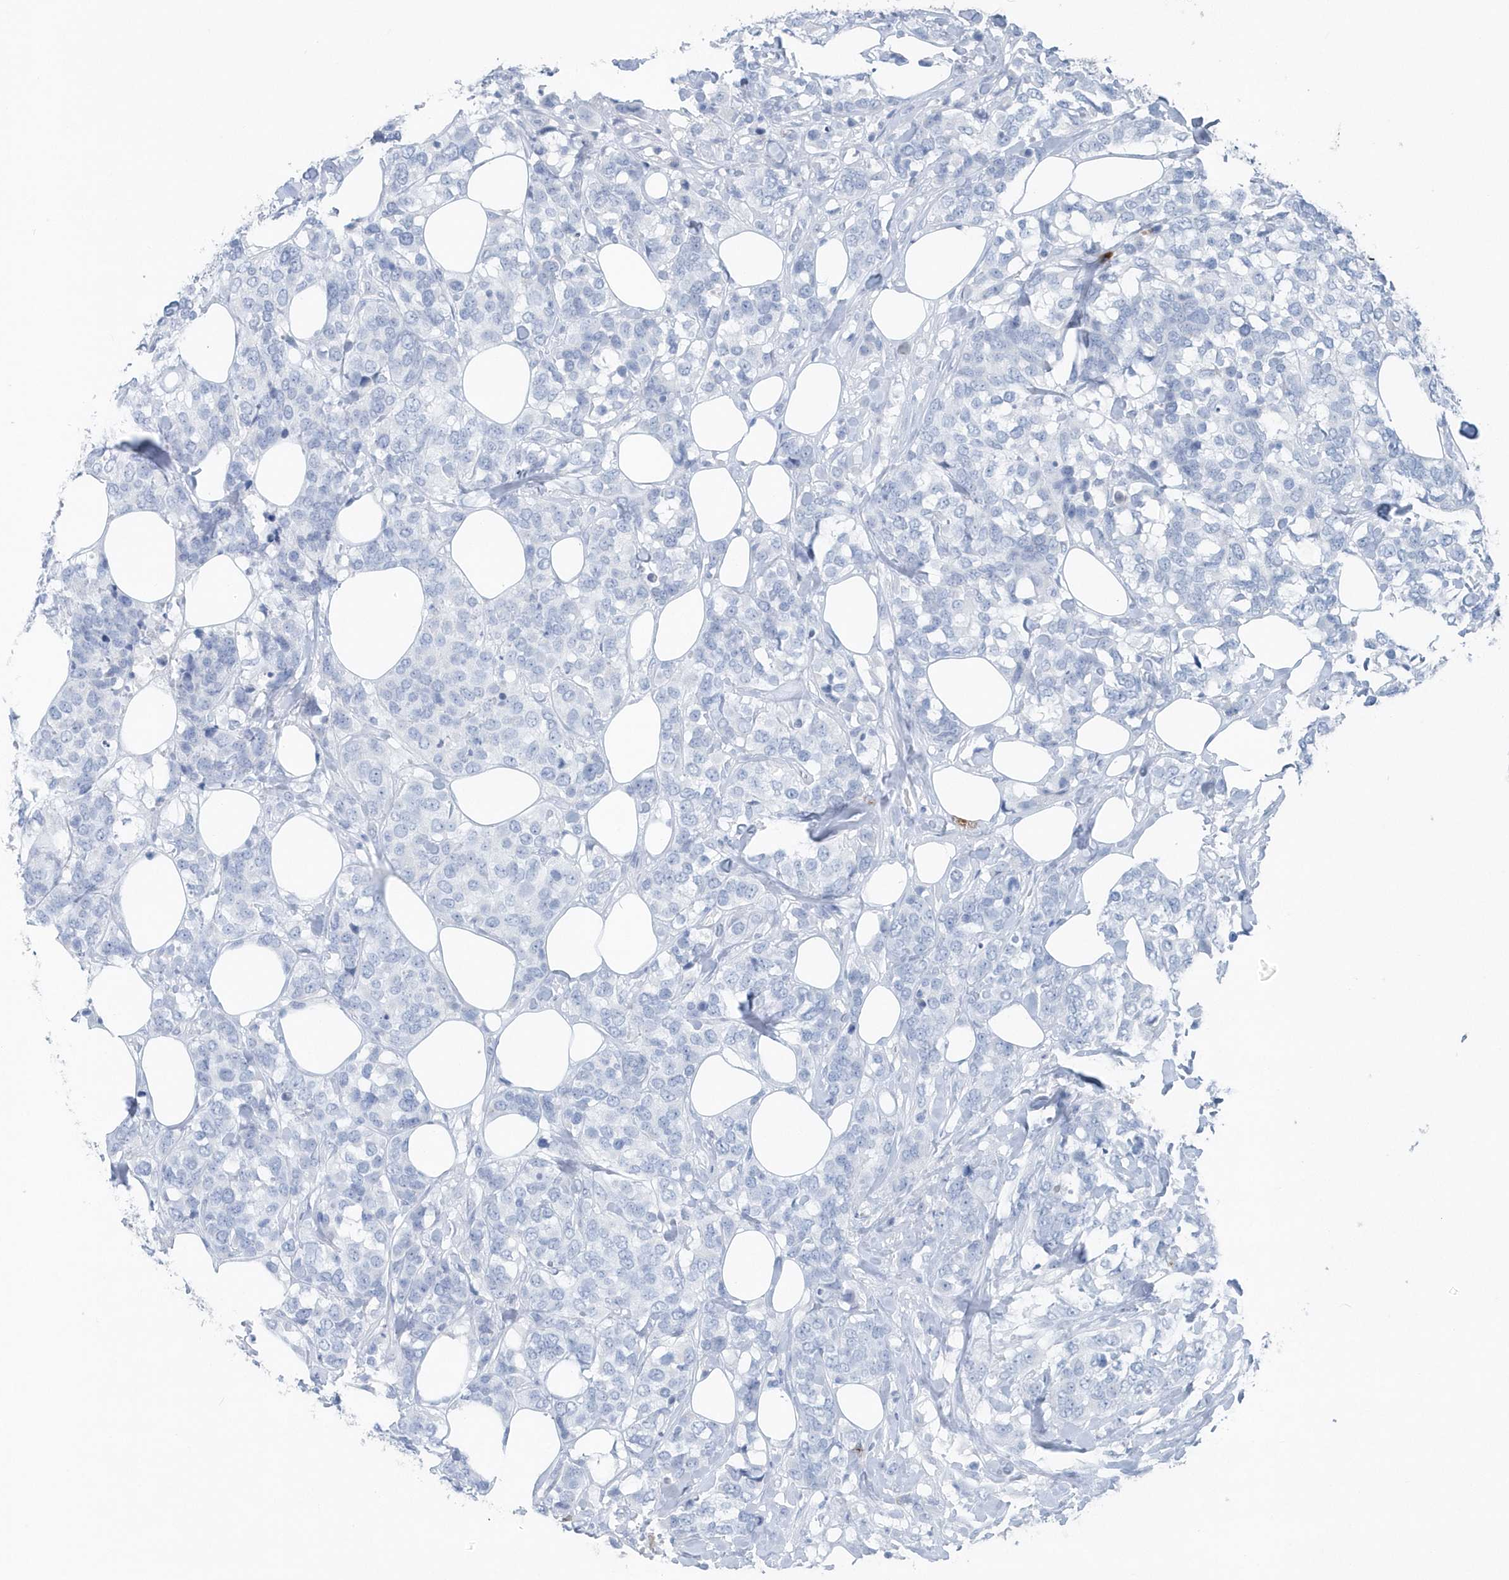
{"staining": {"intensity": "negative", "quantity": "none", "location": "none"}, "tissue": "breast cancer", "cell_type": "Tumor cells", "image_type": "cancer", "snomed": [{"axis": "morphology", "description": "Lobular carcinoma"}, {"axis": "topography", "description": "Breast"}], "caption": "IHC micrograph of neoplastic tissue: human breast lobular carcinoma stained with DAB displays no significant protein positivity in tumor cells.", "gene": "JCHAIN", "patient": {"sex": "female", "age": 59}}